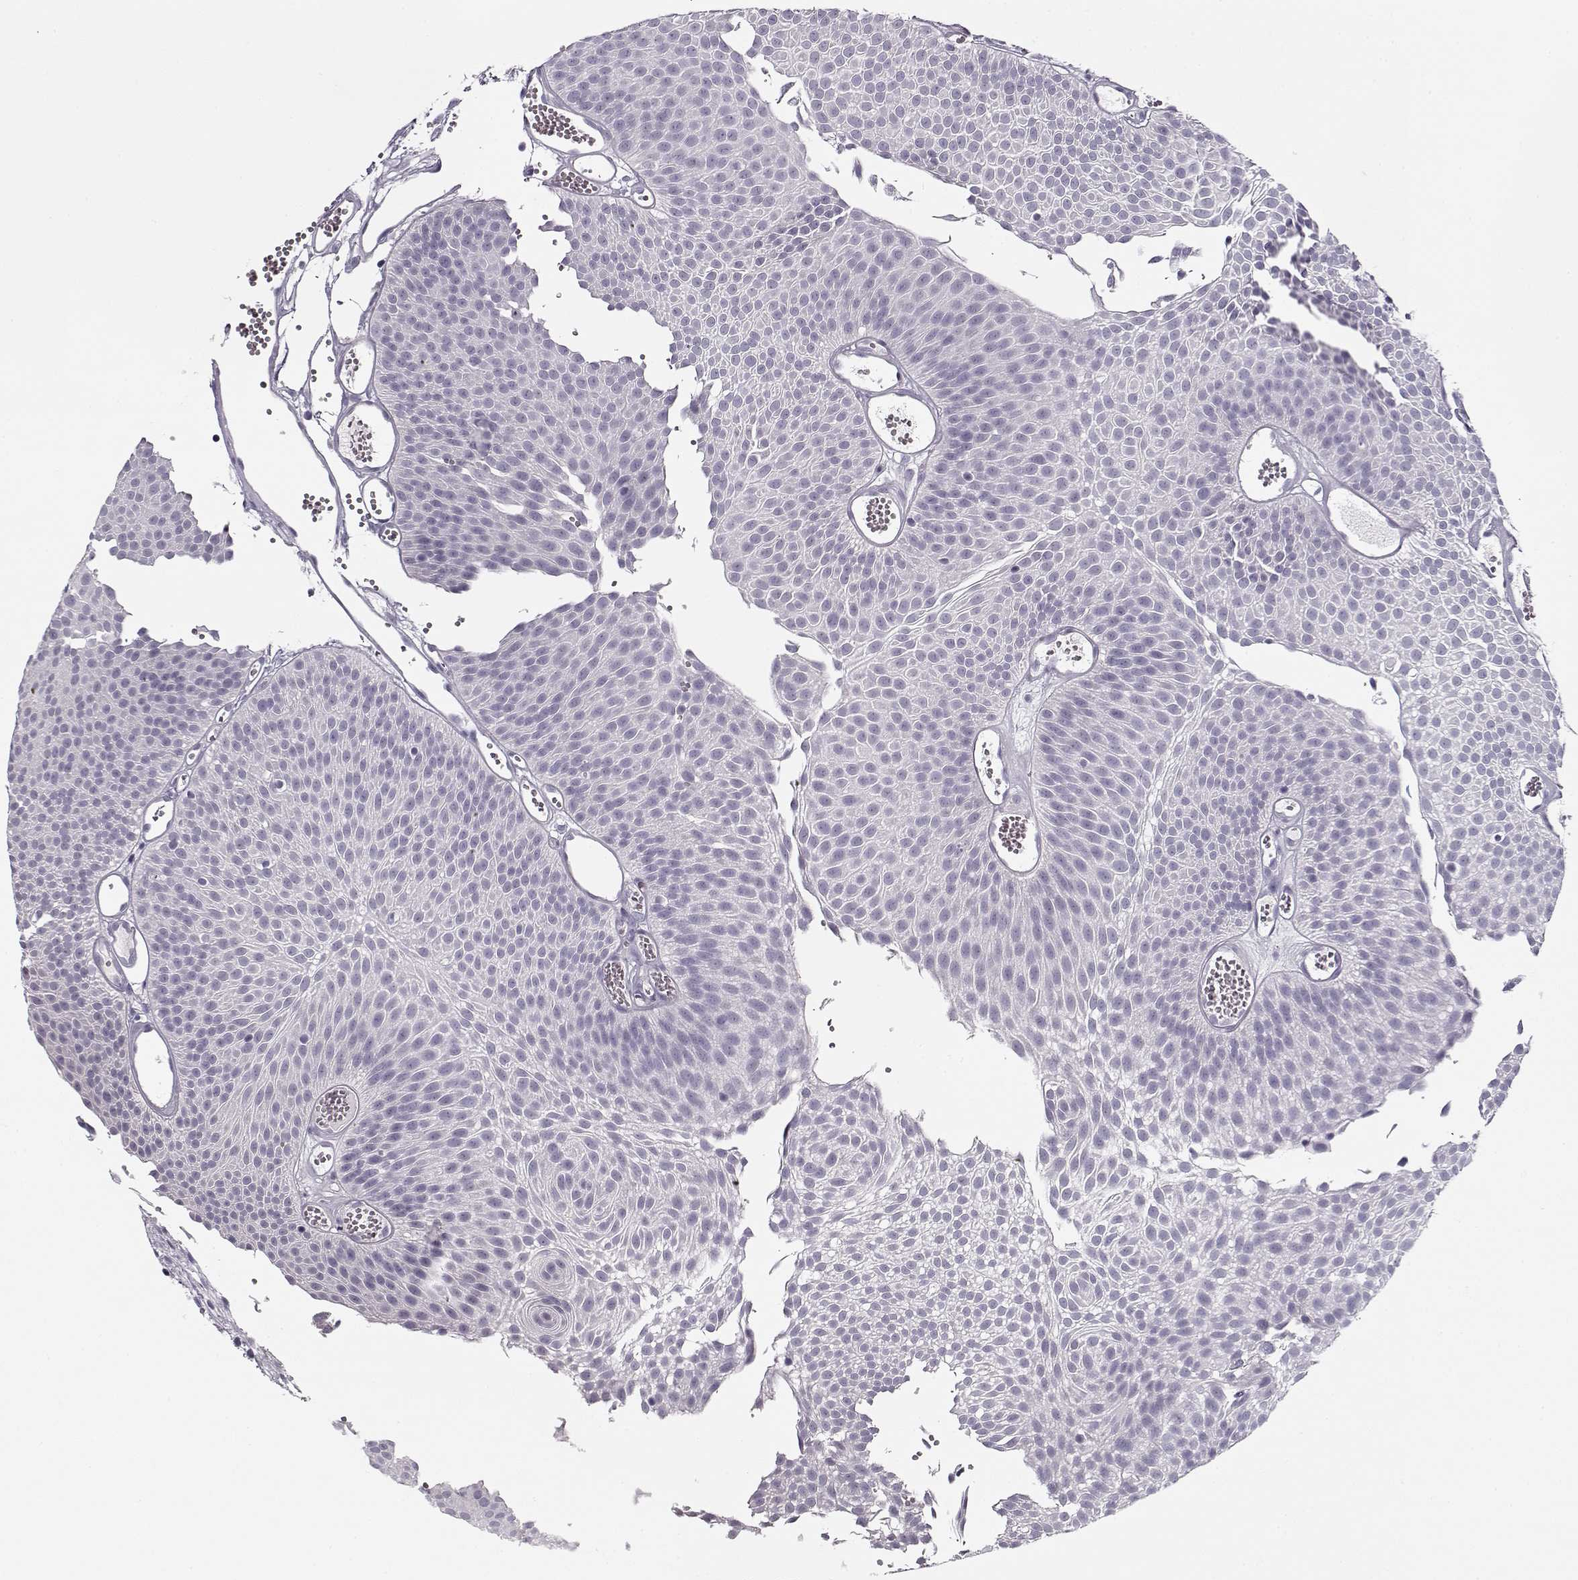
{"staining": {"intensity": "negative", "quantity": "none", "location": "none"}, "tissue": "urothelial cancer", "cell_type": "Tumor cells", "image_type": "cancer", "snomed": [{"axis": "morphology", "description": "Urothelial carcinoma, Low grade"}, {"axis": "topography", "description": "Urinary bladder"}], "caption": "Immunohistochemical staining of human urothelial cancer shows no significant positivity in tumor cells.", "gene": "PNMT", "patient": {"sex": "male", "age": 52}}